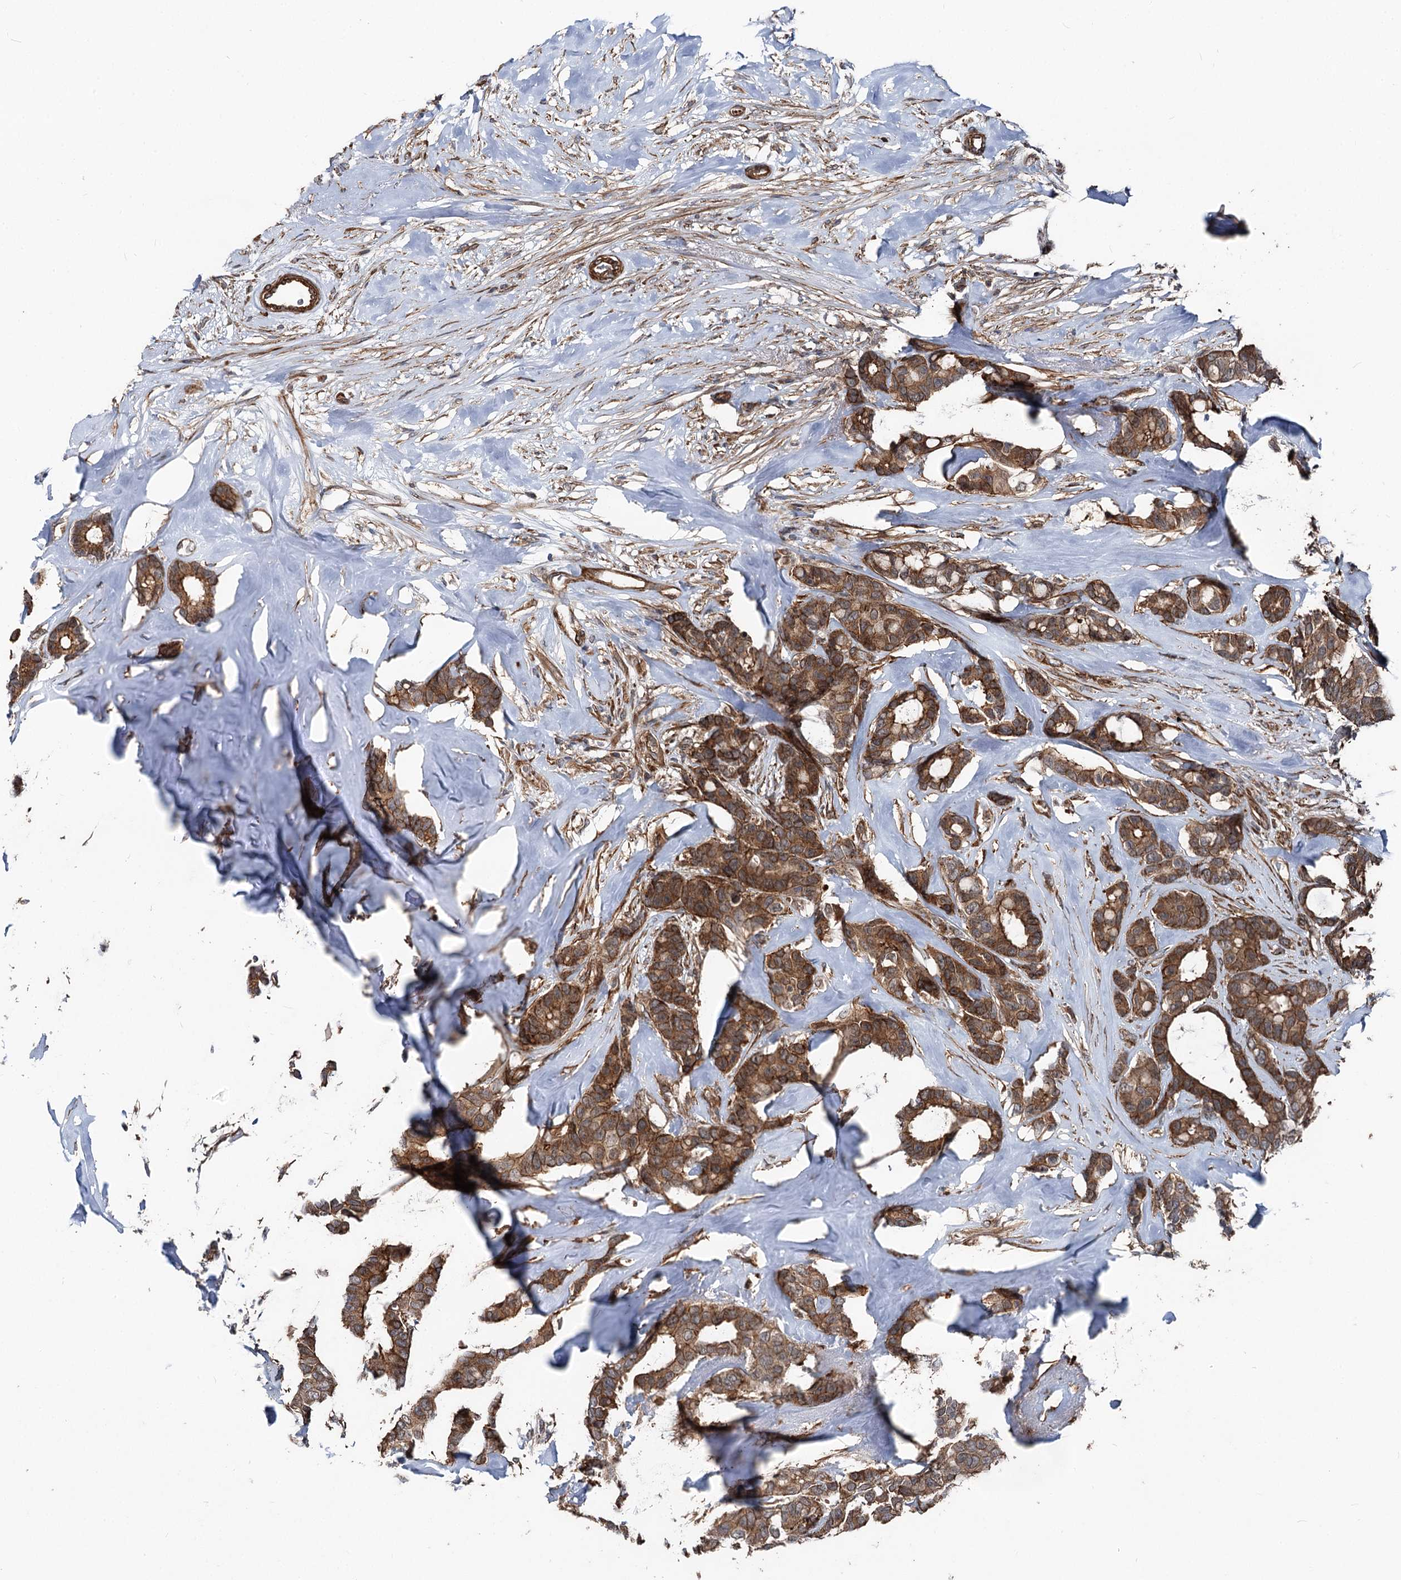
{"staining": {"intensity": "moderate", "quantity": ">75%", "location": "cytoplasmic/membranous"}, "tissue": "breast cancer", "cell_type": "Tumor cells", "image_type": "cancer", "snomed": [{"axis": "morphology", "description": "Duct carcinoma"}, {"axis": "topography", "description": "Breast"}], "caption": "Tumor cells demonstrate medium levels of moderate cytoplasmic/membranous positivity in approximately >75% of cells in breast intraductal carcinoma.", "gene": "ITFG2", "patient": {"sex": "female", "age": 87}}